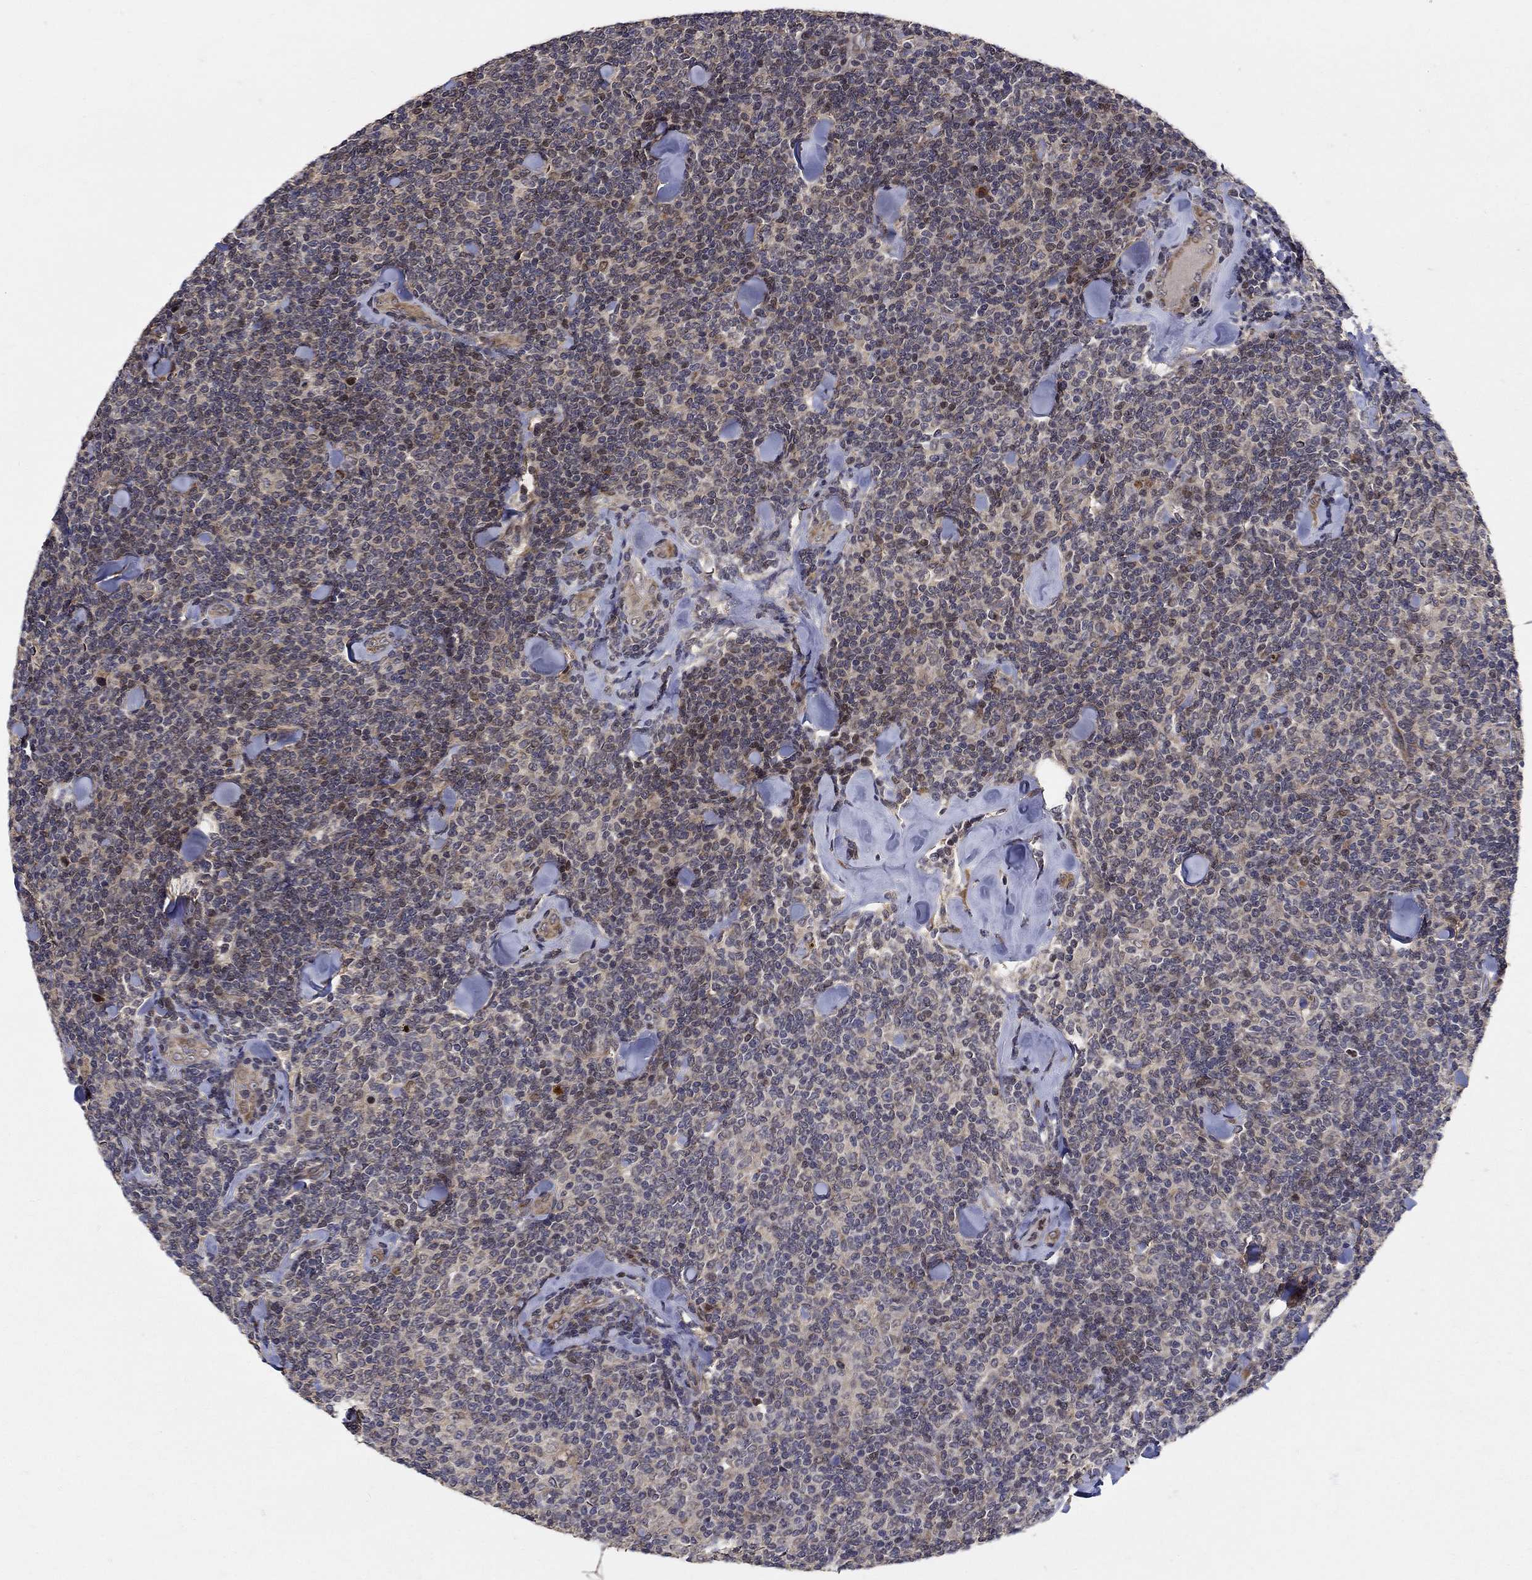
{"staining": {"intensity": "negative", "quantity": "none", "location": "none"}, "tissue": "lymphoma", "cell_type": "Tumor cells", "image_type": "cancer", "snomed": [{"axis": "morphology", "description": "Malignant lymphoma, non-Hodgkin's type, Low grade"}, {"axis": "topography", "description": "Lymph node"}], "caption": "Immunohistochemical staining of lymphoma reveals no significant expression in tumor cells. (Brightfield microscopy of DAB immunohistochemistry at high magnification).", "gene": "ZNF594", "patient": {"sex": "female", "age": 56}}